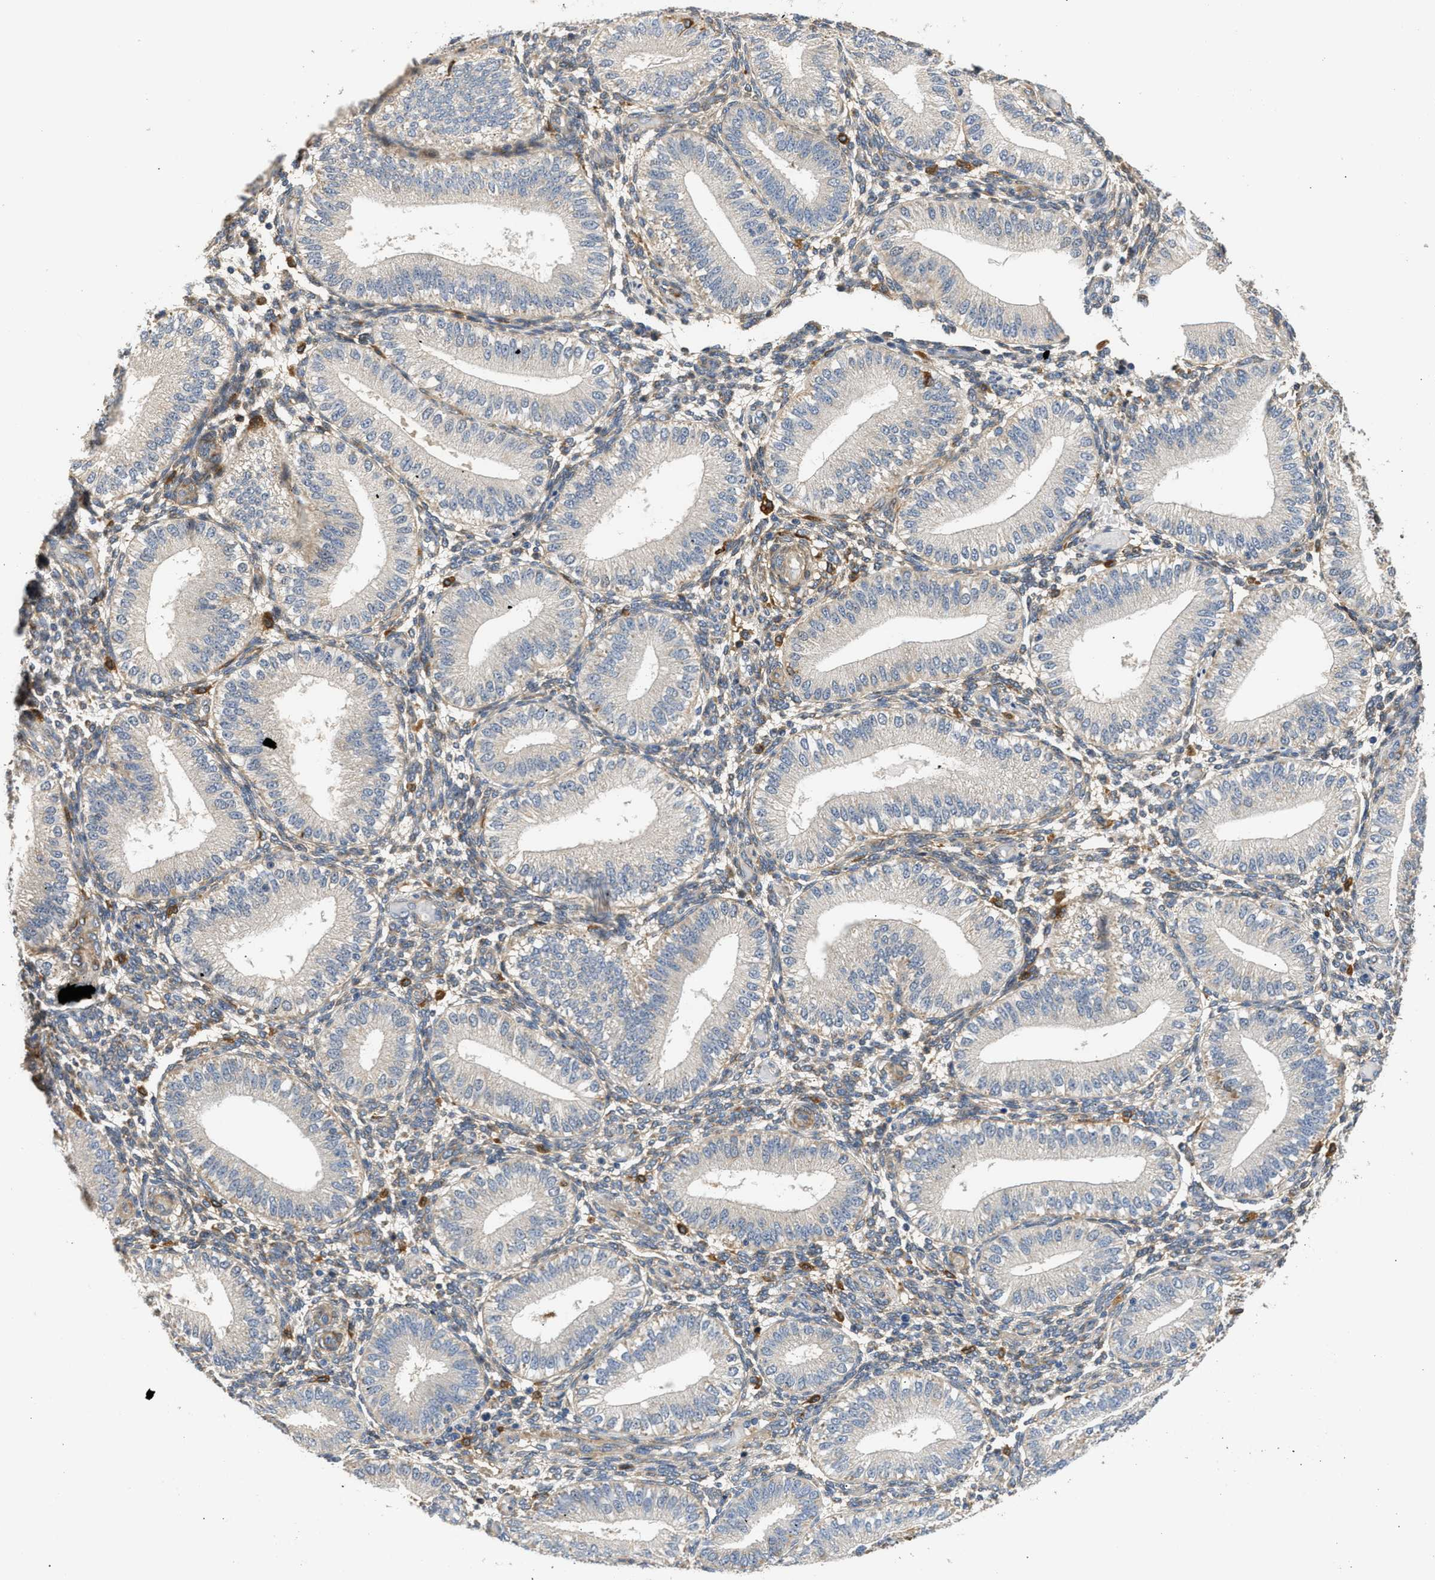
{"staining": {"intensity": "moderate", "quantity": "<25%", "location": "cytoplasmic/membranous"}, "tissue": "endometrium", "cell_type": "Cells in endometrial stroma", "image_type": "normal", "snomed": [{"axis": "morphology", "description": "Normal tissue, NOS"}, {"axis": "topography", "description": "Endometrium"}], "caption": "Human endometrium stained with a brown dye displays moderate cytoplasmic/membranous positive positivity in about <25% of cells in endometrial stroma.", "gene": "RAB31", "patient": {"sex": "female", "age": 39}}